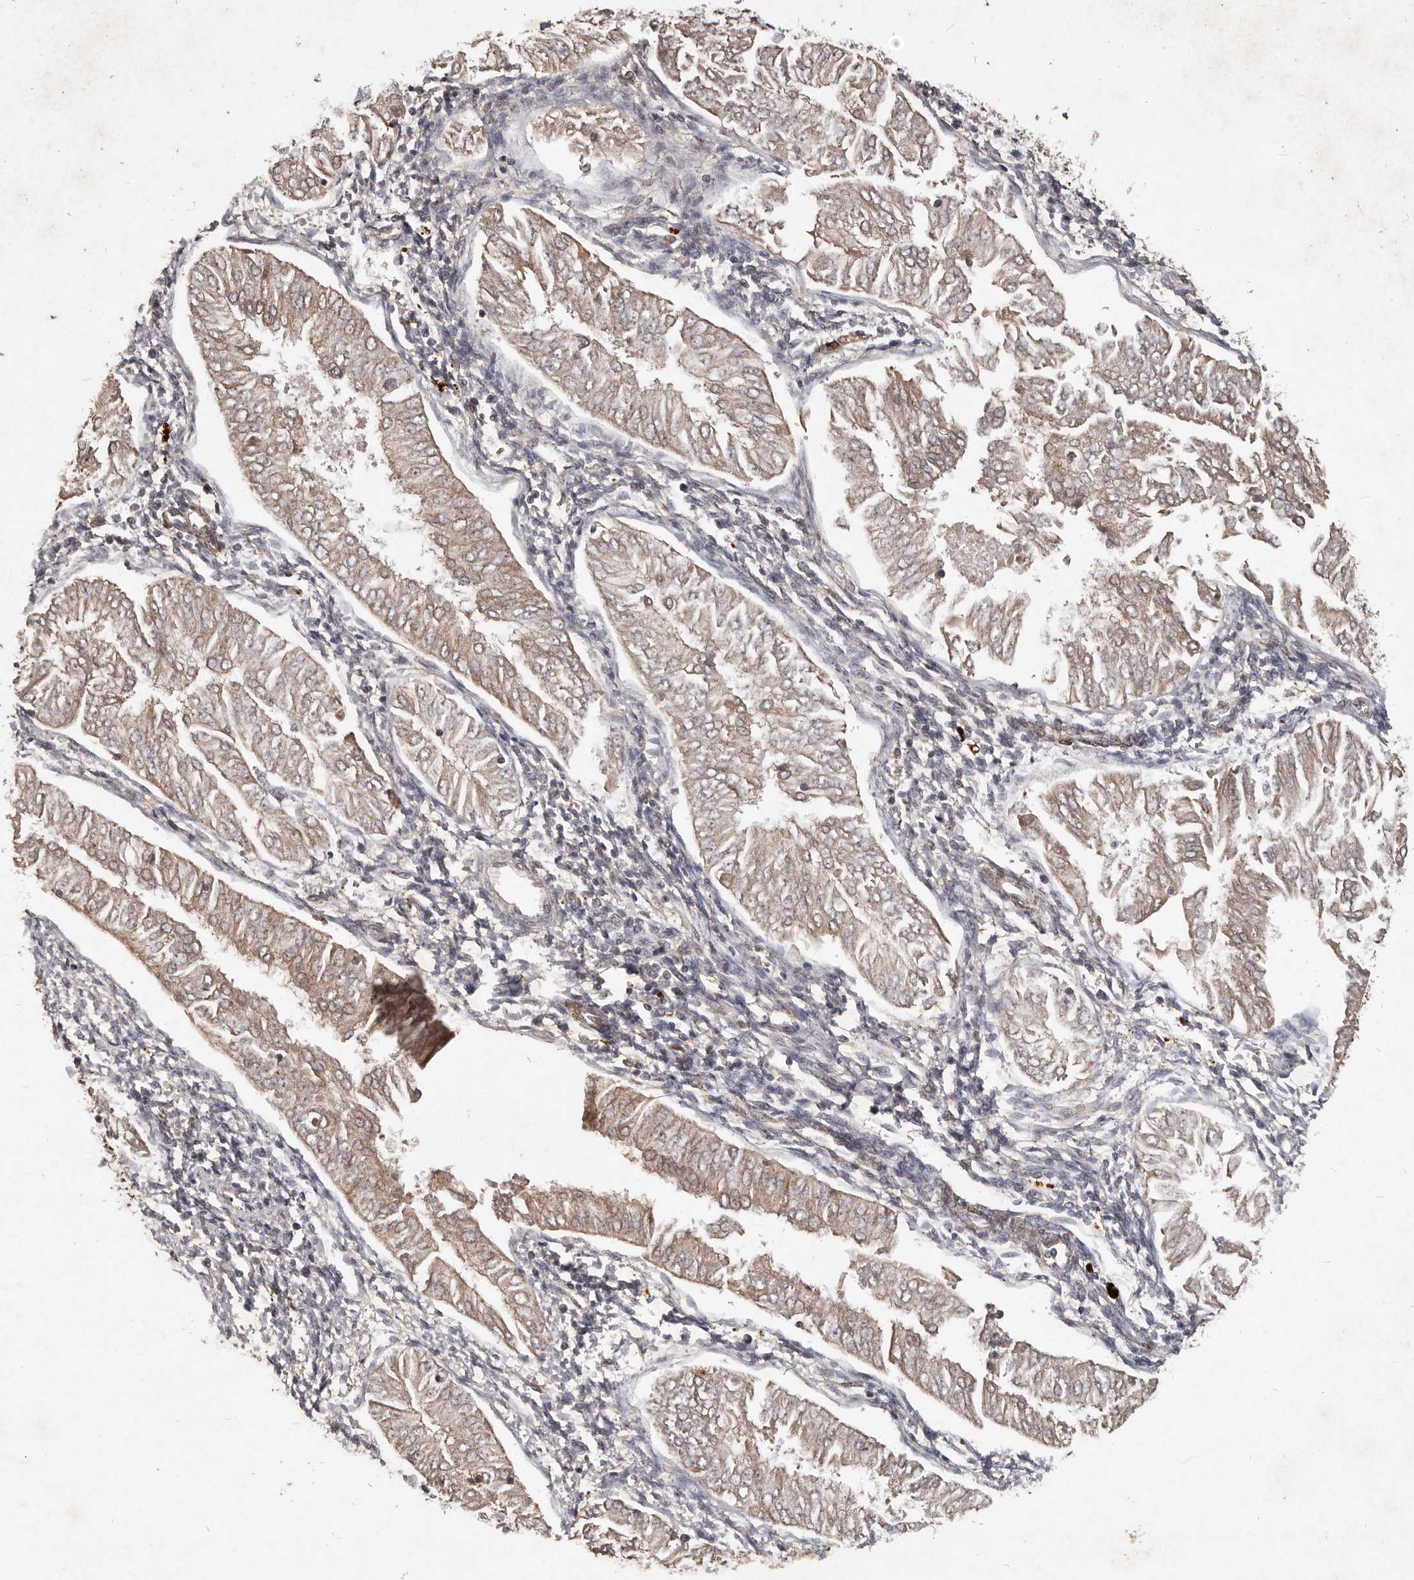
{"staining": {"intensity": "weak", "quantity": ">75%", "location": "cytoplasmic/membranous"}, "tissue": "endometrial cancer", "cell_type": "Tumor cells", "image_type": "cancer", "snomed": [{"axis": "morphology", "description": "Adenocarcinoma, NOS"}, {"axis": "topography", "description": "Endometrium"}], "caption": "Immunohistochemical staining of adenocarcinoma (endometrial) displays low levels of weak cytoplasmic/membranous protein positivity in about >75% of tumor cells.", "gene": "PLOD2", "patient": {"sex": "female", "age": 53}}